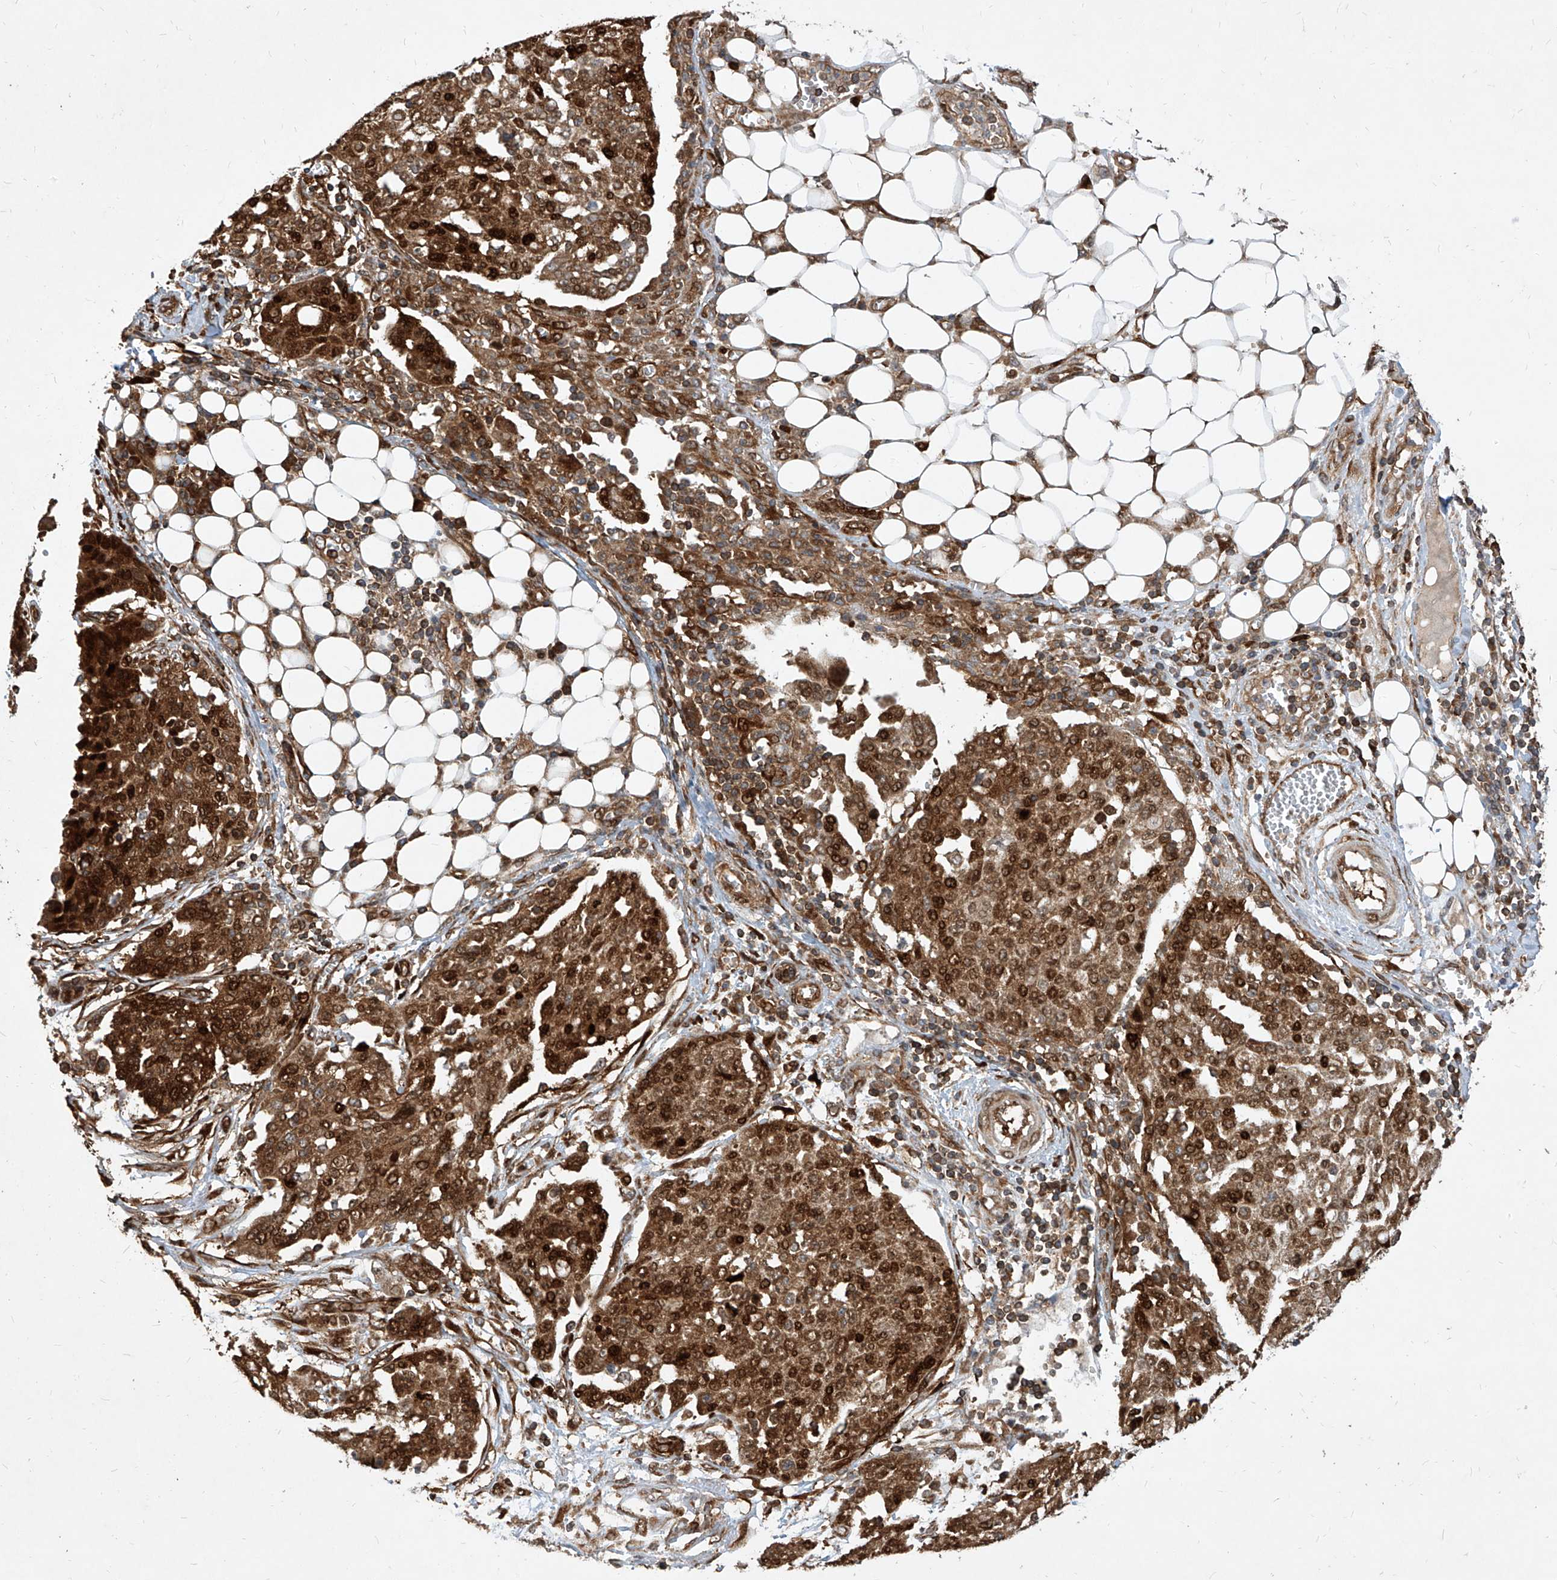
{"staining": {"intensity": "strong", "quantity": ">75%", "location": "cytoplasmic/membranous,nuclear"}, "tissue": "ovarian cancer", "cell_type": "Tumor cells", "image_type": "cancer", "snomed": [{"axis": "morphology", "description": "Cystadenocarcinoma, serous, NOS"}, {"axis": "topography", "description": "Soft tissue"}, {"axis": "topography", "description": "Ovary"}], "caption": "High-power microscopy captured an immunohistochemistry photomicrograph of serous cystadenocarcinoma (ovarian), revealing strong cytoplasmic/membranous and nuclear staining in approximately >75% of tumor cells.", "gene": "MAGED2", "patient": {"sex": "female", "age": 57}}